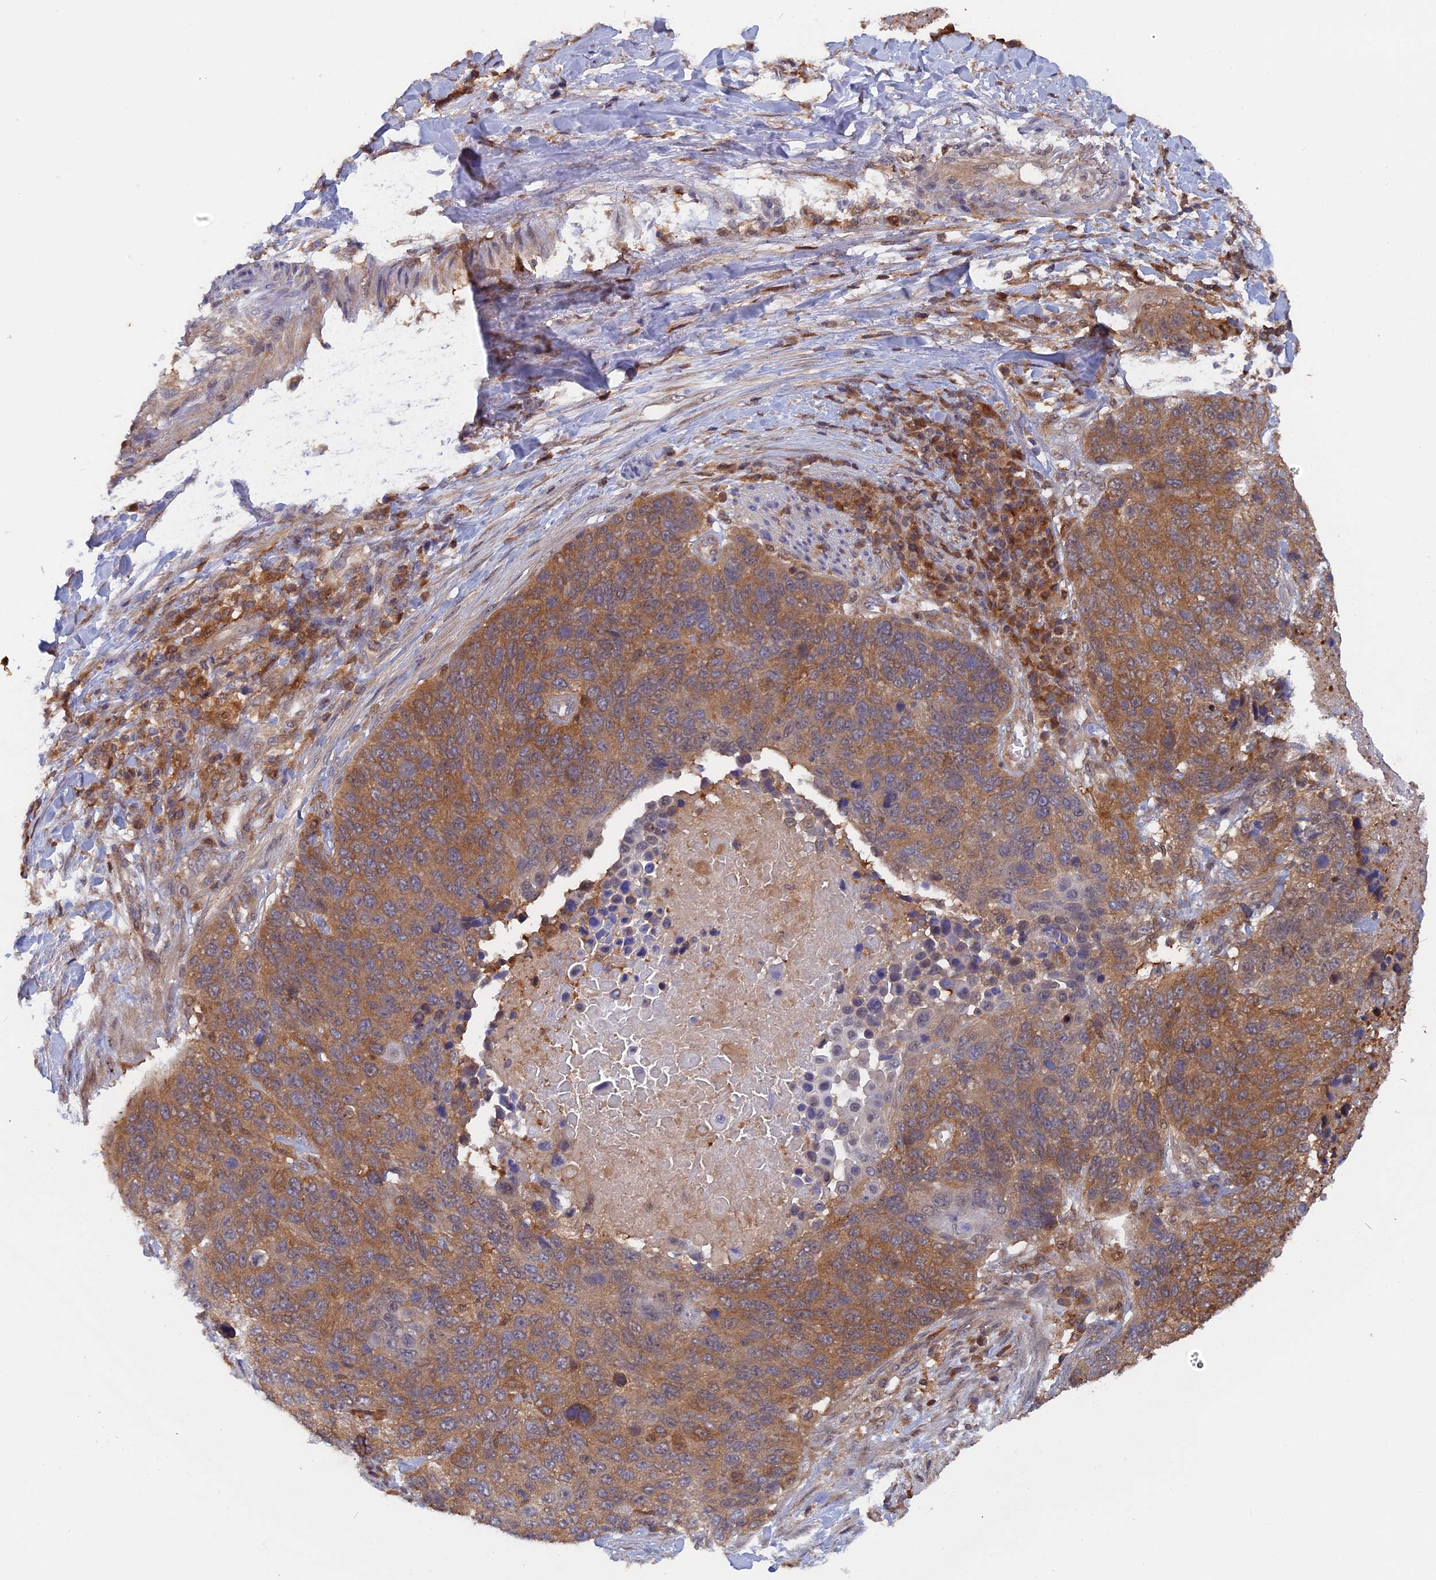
{"staining": {"intensity": "moderate", "quantity": ">75%", "location": "cytoplasmic/membranous"}, "tissue": "lung cancer", "cell_type": "Tumor cells", "image_type": "cancer", "snomed": [{"axis": "morphology", "description": "Normal tissue, NOS"}, {"axis": "morphology", "description": "Squamous cell carcinoma, NOS"}, {"axis": "topography", "description": "Lymph node"}, {"axis": "topography", "description": "Lung"}], "caption": "Lung cancer stained for a protein displays moderate cytoplasmic/membranous positivity in tumor cells. The staining was performed using DAB (3,3'-diaminobenzidine) to visualize the protein expression in brown, while the nuclei were stained in blue with hematoxylin (Magnification: 20x).", "gene": "BLVRA", "patient": {"sex": "male", "age": 66}}